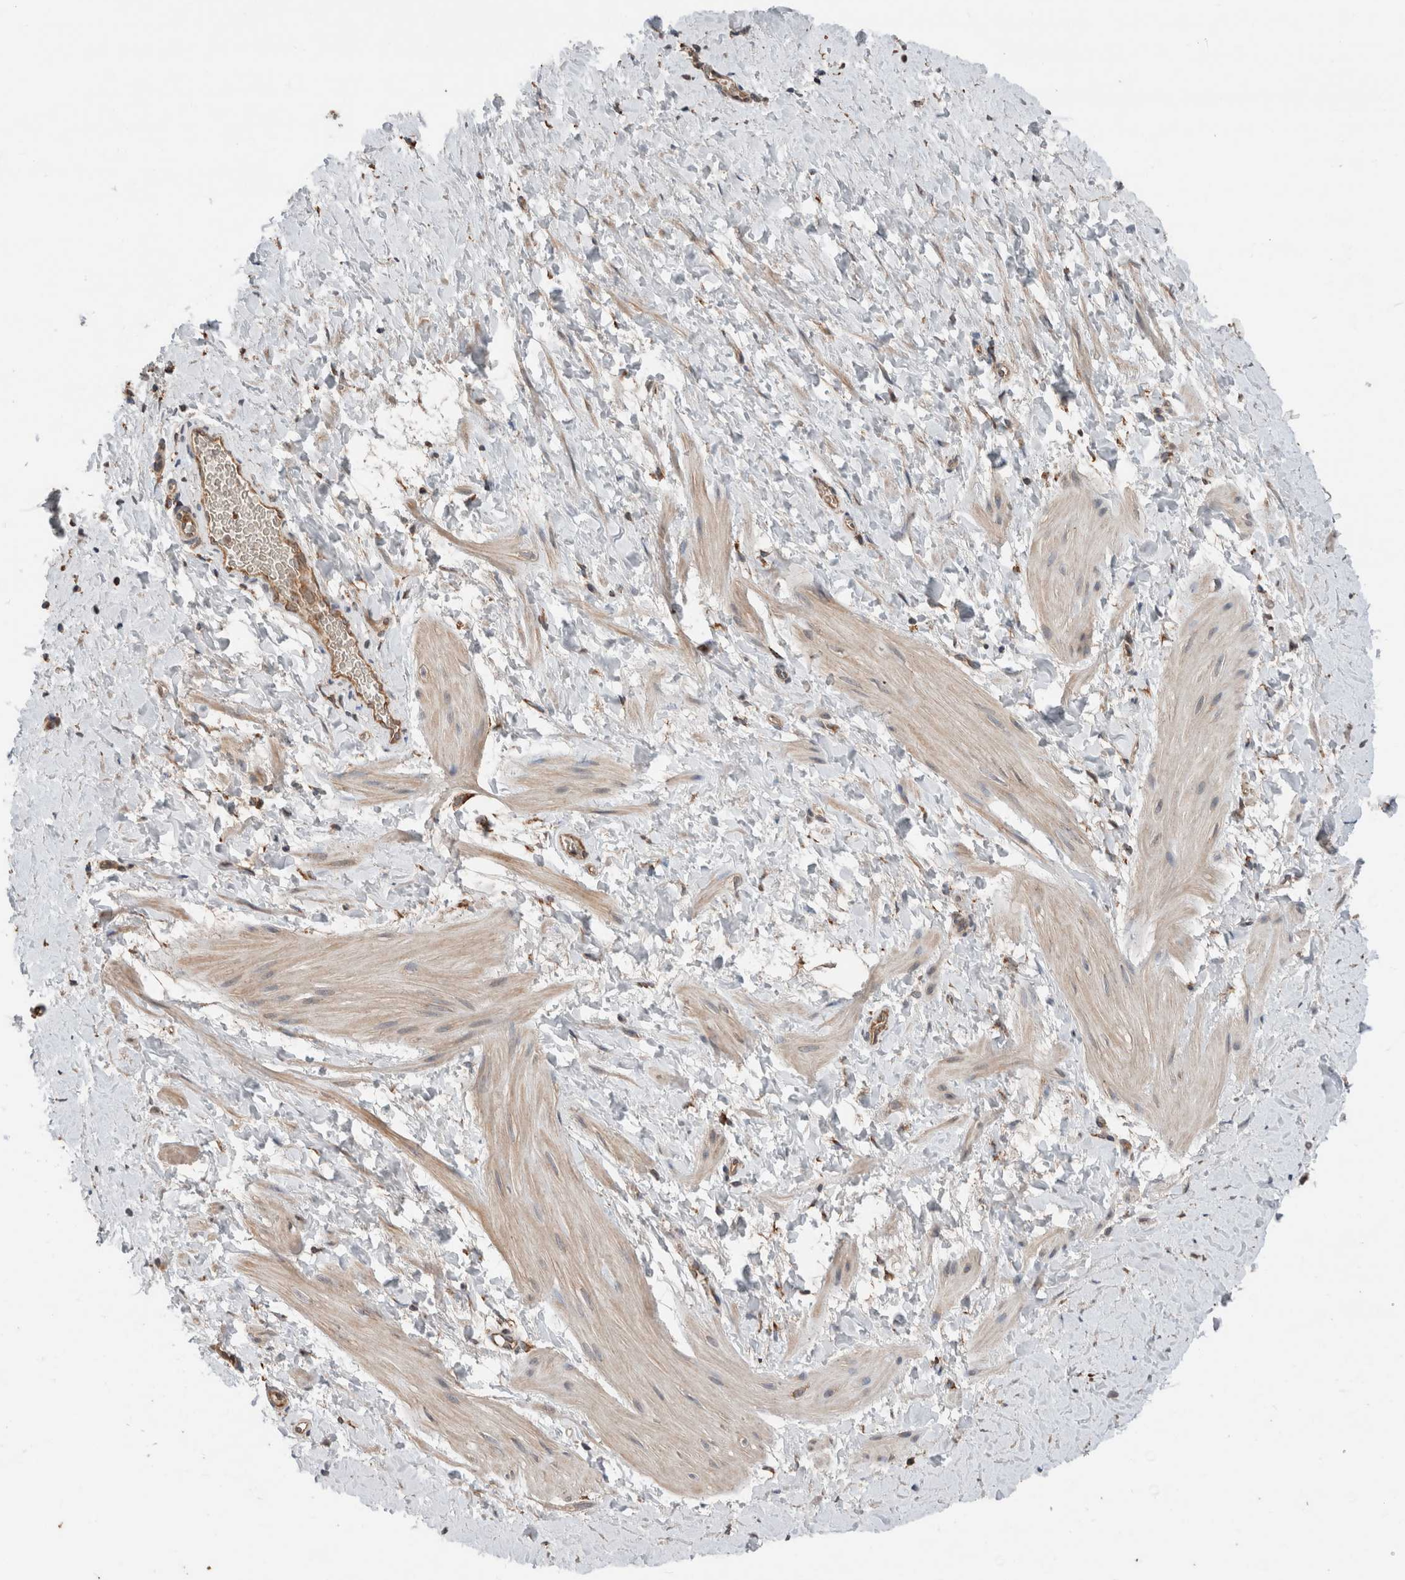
{"staining": {"intensity": "weak", "quantity": "<25%", "location": "cytoplasmic/membranous"}, "tissue": "smooth muscle", "cell_type": "Smooth muscle cells", "image_type": "normal", "snomed": [{"axis": "morphology", "description": "Normal tissue, NOS"}, {"axis": "topography", "description": "Smooth muscle"}], "caption": "DAB immunohistochemical staining of benign human smooth muscle displays no significant staining in smooth muscle cells. (IHC, brightfield microscopy, high magnification).", "gene": "ERAP2", "patient": {"sex": "male", "age": 16}}